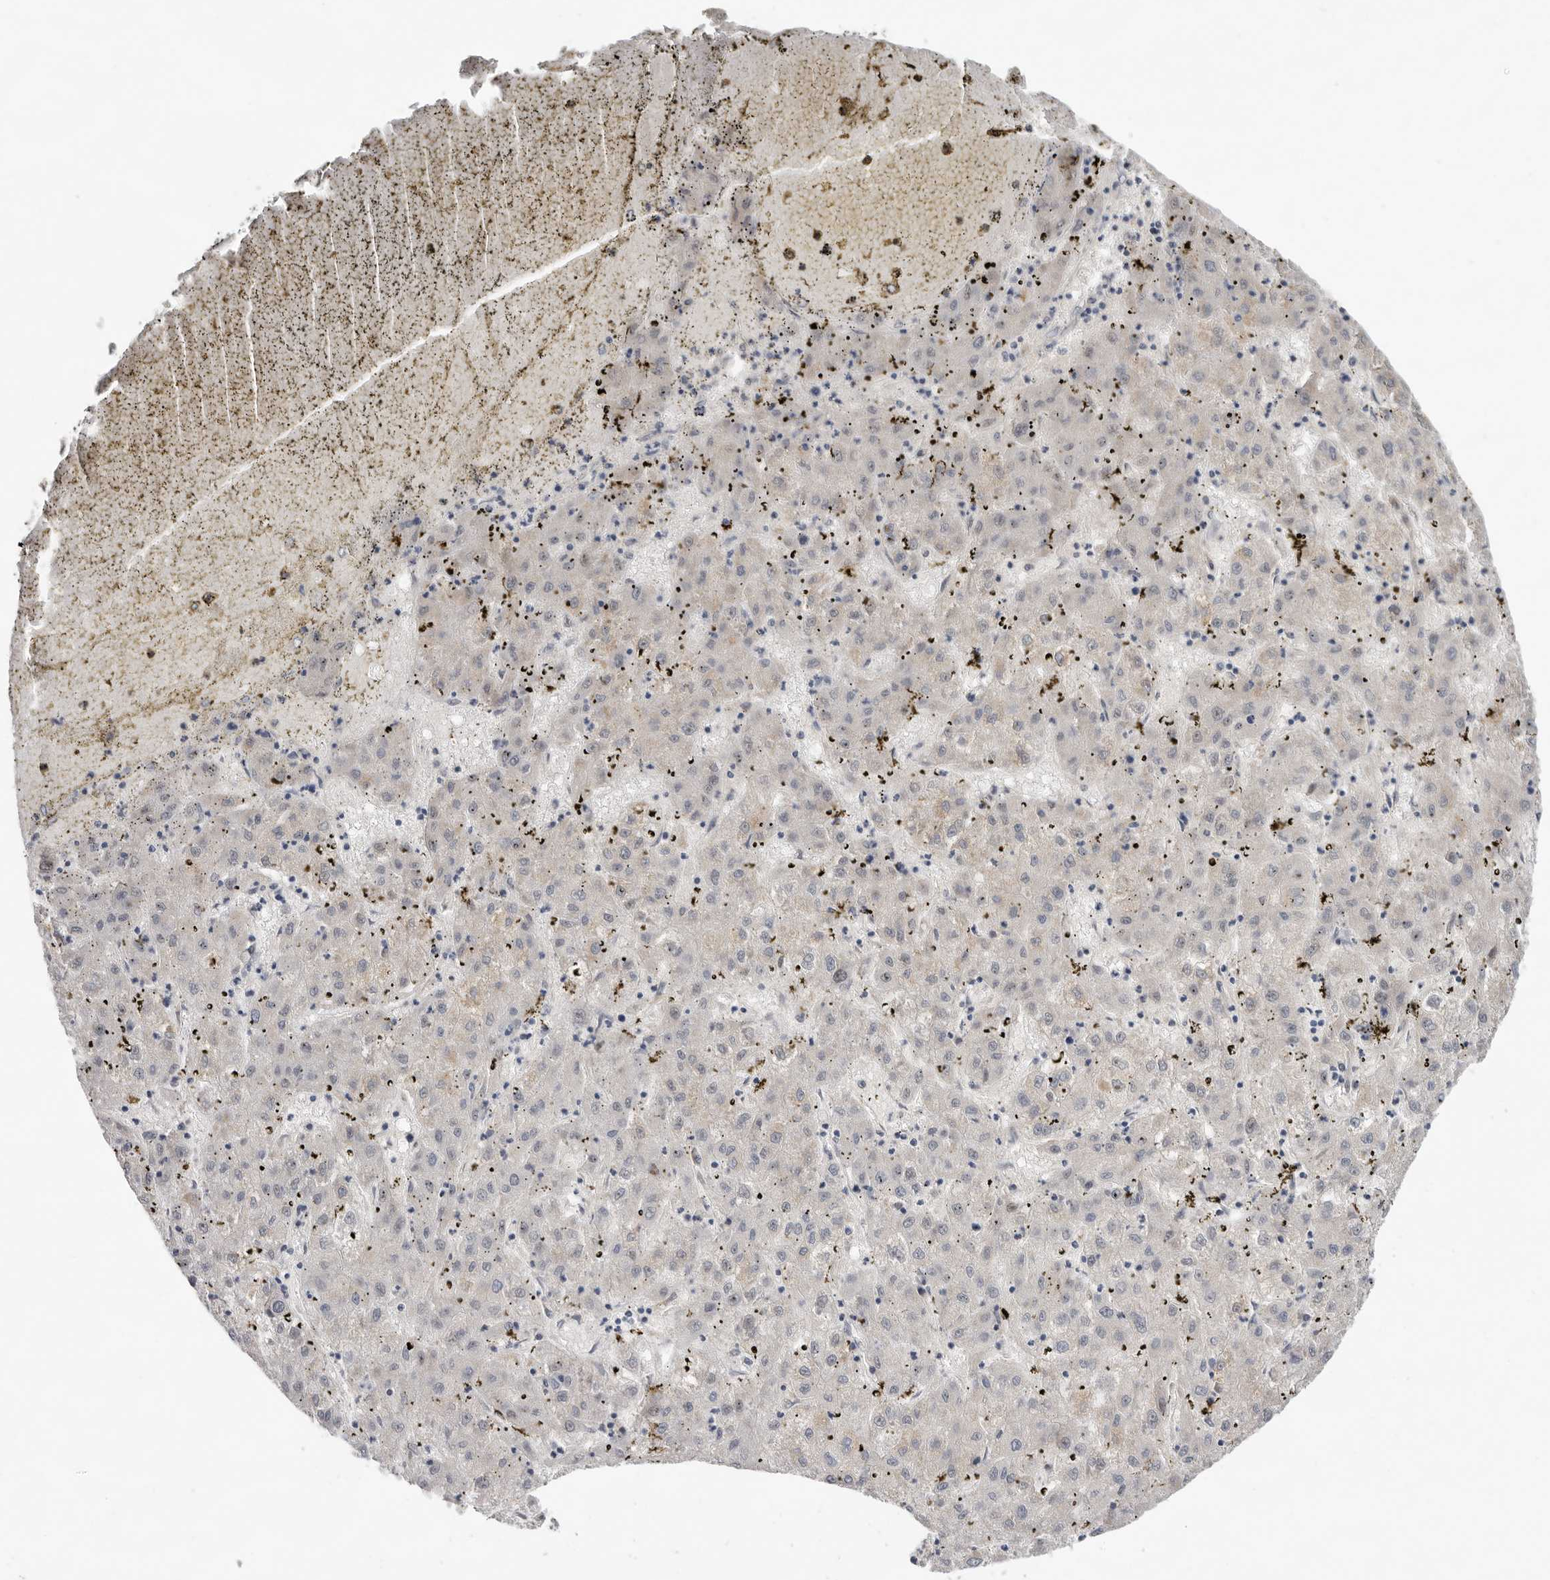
{"staining": {"intensity": "moderate", "quantity": "<25%", "location": "cytoplasmic/membranous"}, "tissue": "liver cancer", "cell_type": "Tumor cells", "image_type": "cancer", "snomed": [{"axis": "morphology", "description": "Carcinoma, Hepatocellular, NOS"}, {"axis": "topography", "description": "Liver"}], "caption": "Liver cancer was stained to show a protein in brown. There is low levels of moderate cytoplasmic/membranous expression in about <25% of tumor cells.", "gene": "BRCA2", "patient": {"sex": "male", "age": 72}}